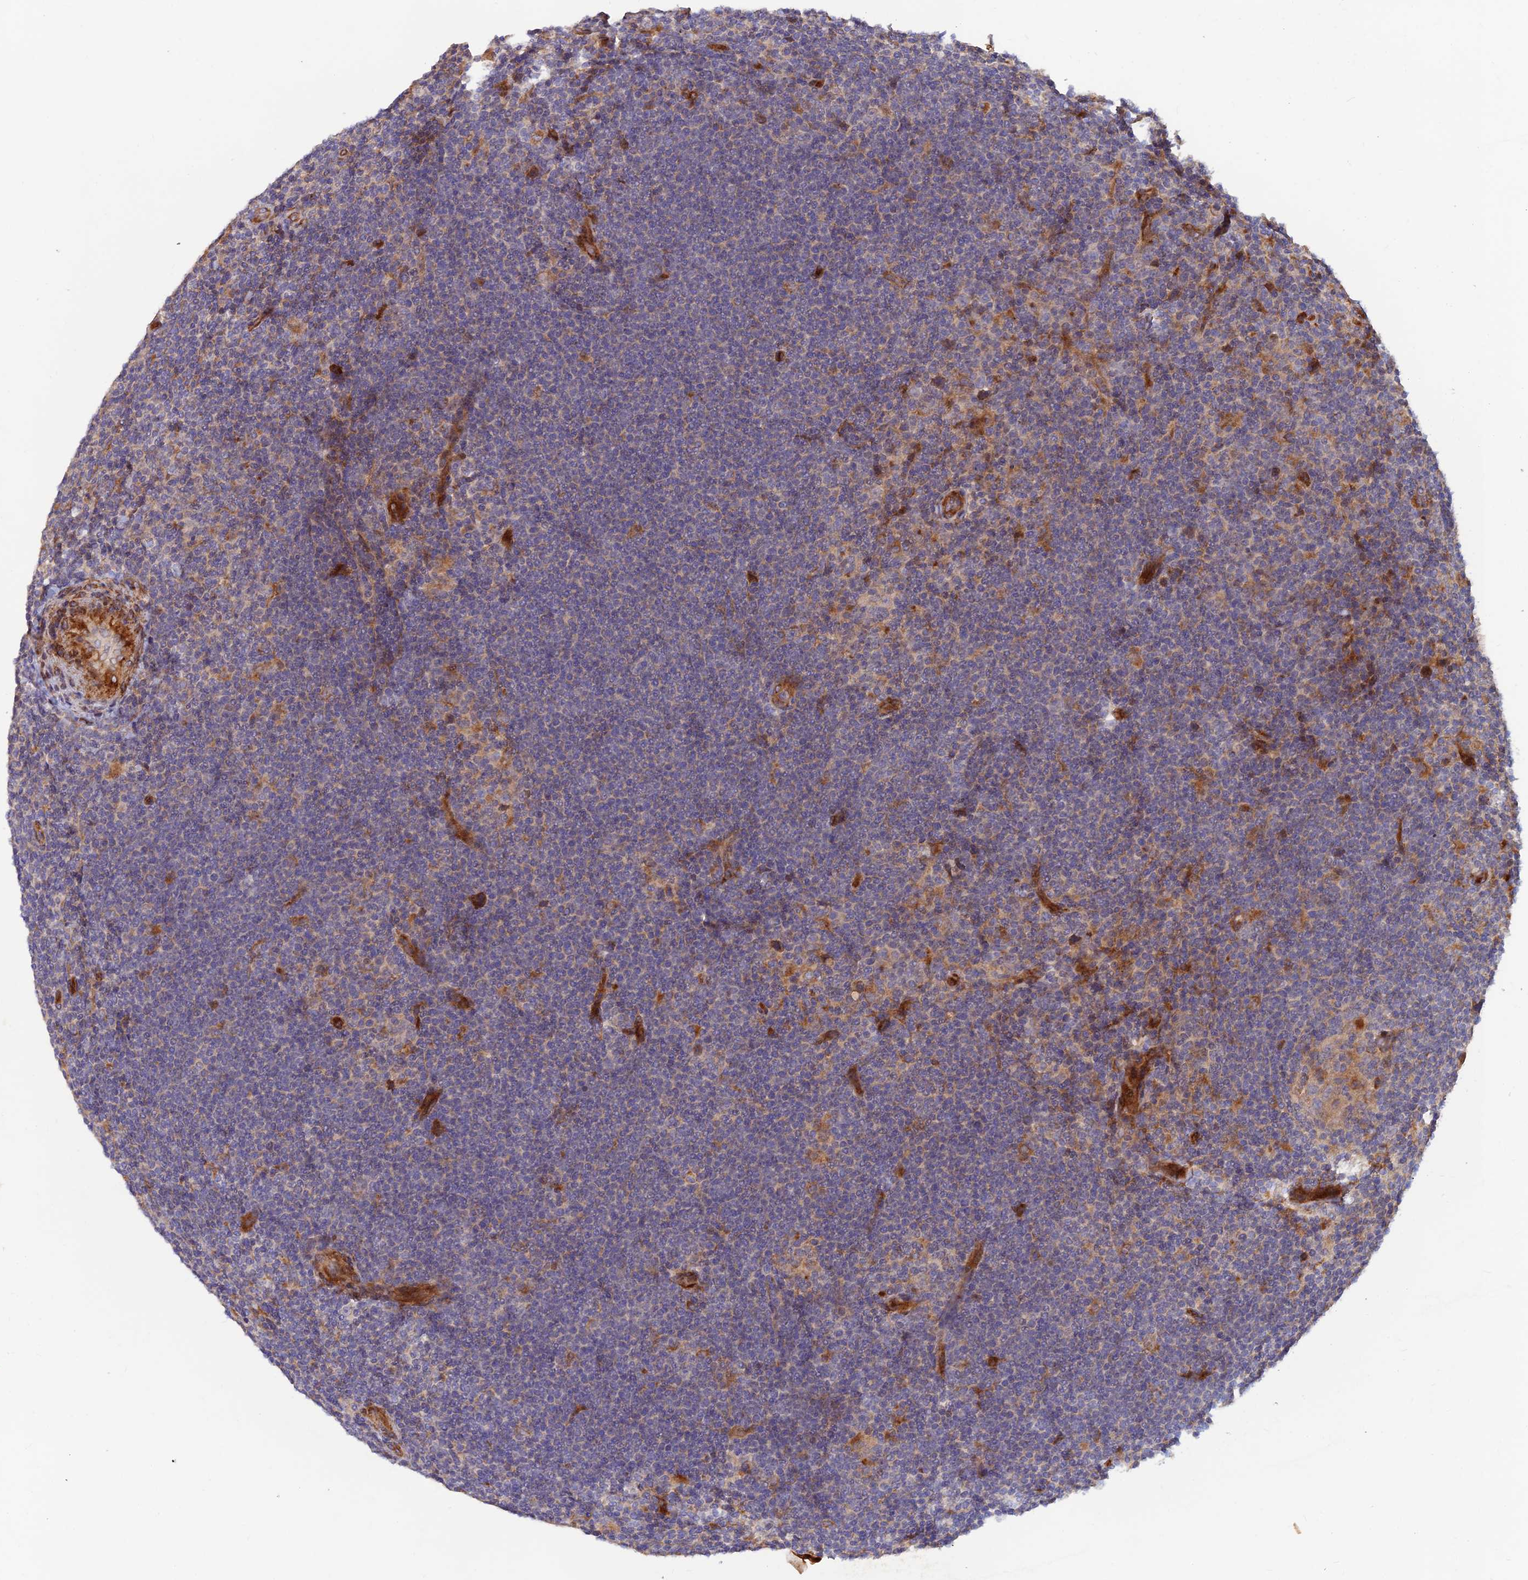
{"staining": {"intensity": "weak", "quantity": "<25%", "location": "cytoplasmic/membranous"}, "tissue": "lymphoma", "cell_type": "Tumor cells", "image_type": "cancer", "snomed": [{"axis": "morphology", "description": "Hodgkin's disease, NOS"}, {"axis": "topography", "description": "Lymph node"}], "caption": "IHC image of neoplastic tissue: human Hodgkin's disease stained with DAB (3,3'-diaminobenzidine) displays no significant protein positivity in tumor cells. Brightfield microscopy of immunohistochemistry stained with DAB (3,3'-diaminobenzidine) (brown) and hematoxylin (blue), captured at high magnification.", "gene": "GMCL1", "patient": {"sex": "female", "age": 57}}